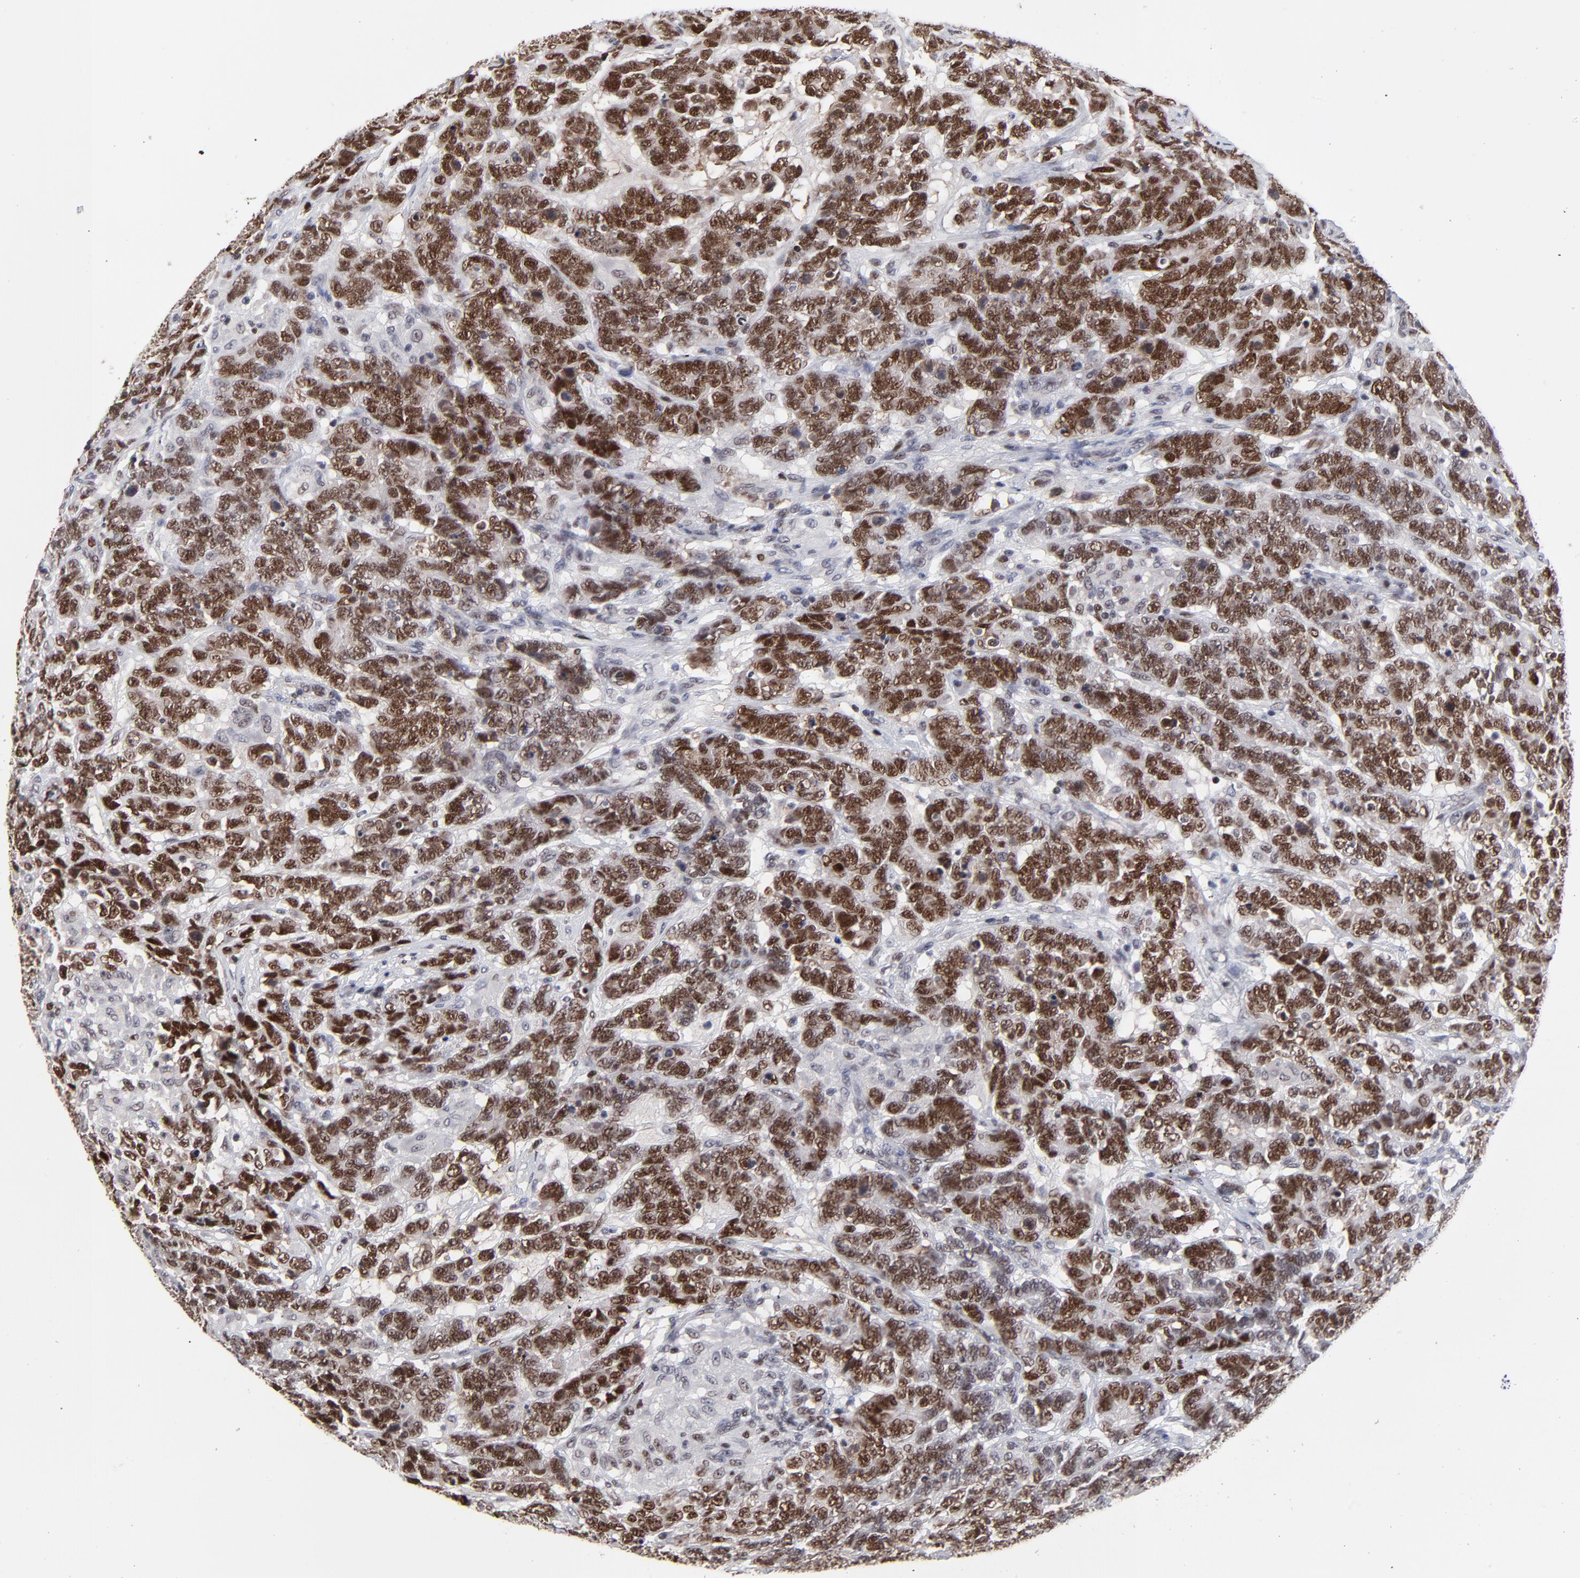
{"staining": {"intensity": "strong", "quantity": ">75%", "location": "nuclear"}, "tissue": "testis cancer", "cell_type": "Tumor cells", "image_type": "cancer", "snomed": [{"axis": "morphology", "description": "Carcinoma, Embryonal, NOS"}, {"axis": "topography", "description": "Testis"}], "caption": "Embryonal carcinoma (testis) stained with immunohistochemistry exhibits strong nuclear positivity in about >75% of tumor cells. Ihc stains the protein of interest in brown and the nuclei are stained blue.", "gene": "OGFOD1", "patient": {"sex": "male", "age": 26}}